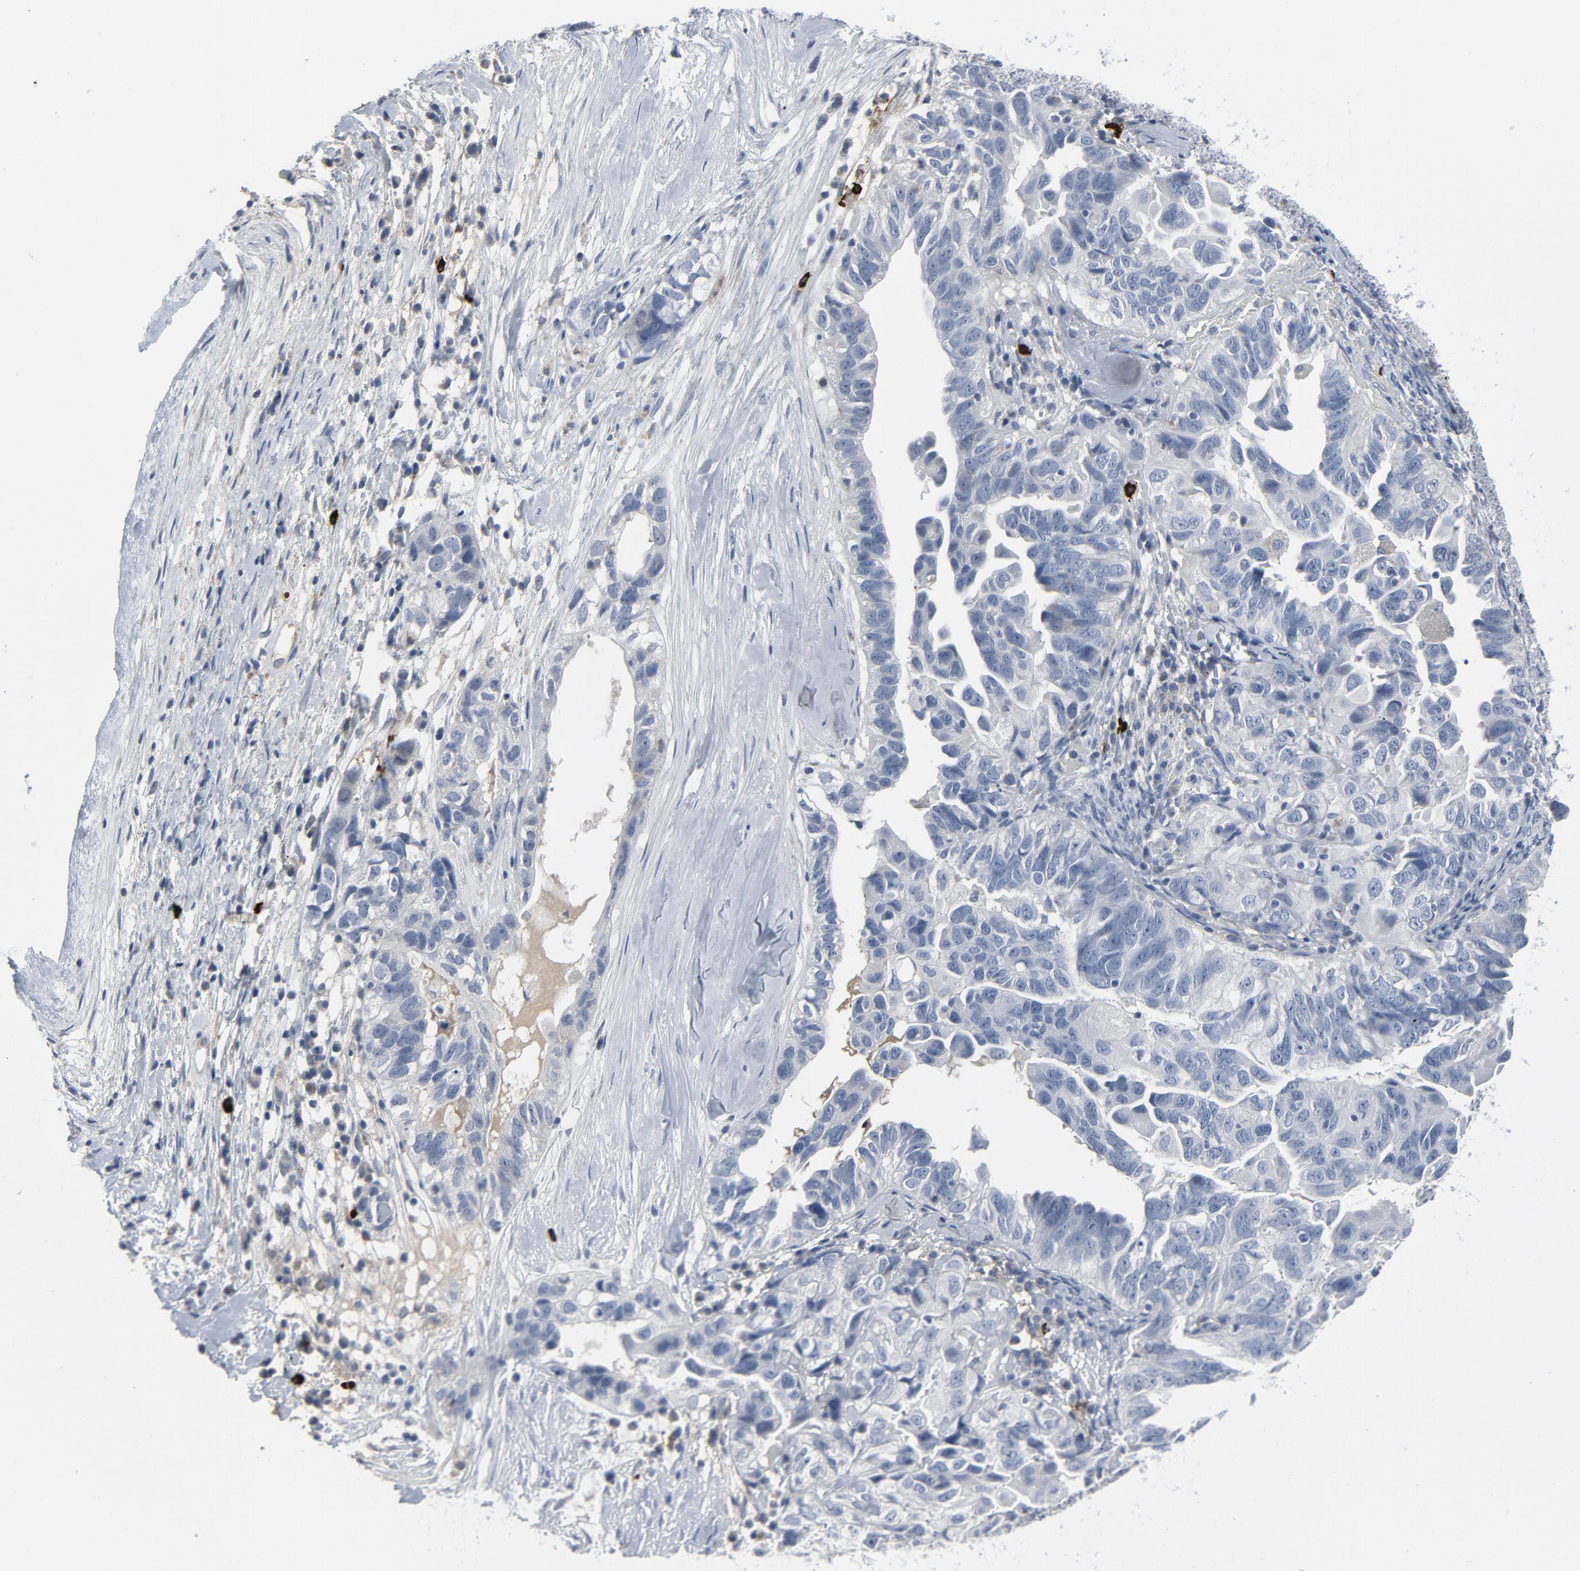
{"staining": {"intensity": "negative", "quantity": "none", "location": "none"}, "tissue": "ovarian cancer", "cell_type": "Tumor cells", "image_type": "cancer", "snomed": [{"axis": "morphology", "description": "Cystadenocarcinoma, serous, NOS"}, {"axis": "topography", "description": "Ovary"}], "caption": "This is a micrograph of immunohistochemistry staining of ovarian cancer (serous cystadenocarcinoma), which shows no expression in tumor cells. (Stains: DAB IHC with hematoxylin counter stain, Microscopy: brightfield microscopy at high magnification).", "gene": "GPX2", "patient": {"sex": "female", "age": 82}}